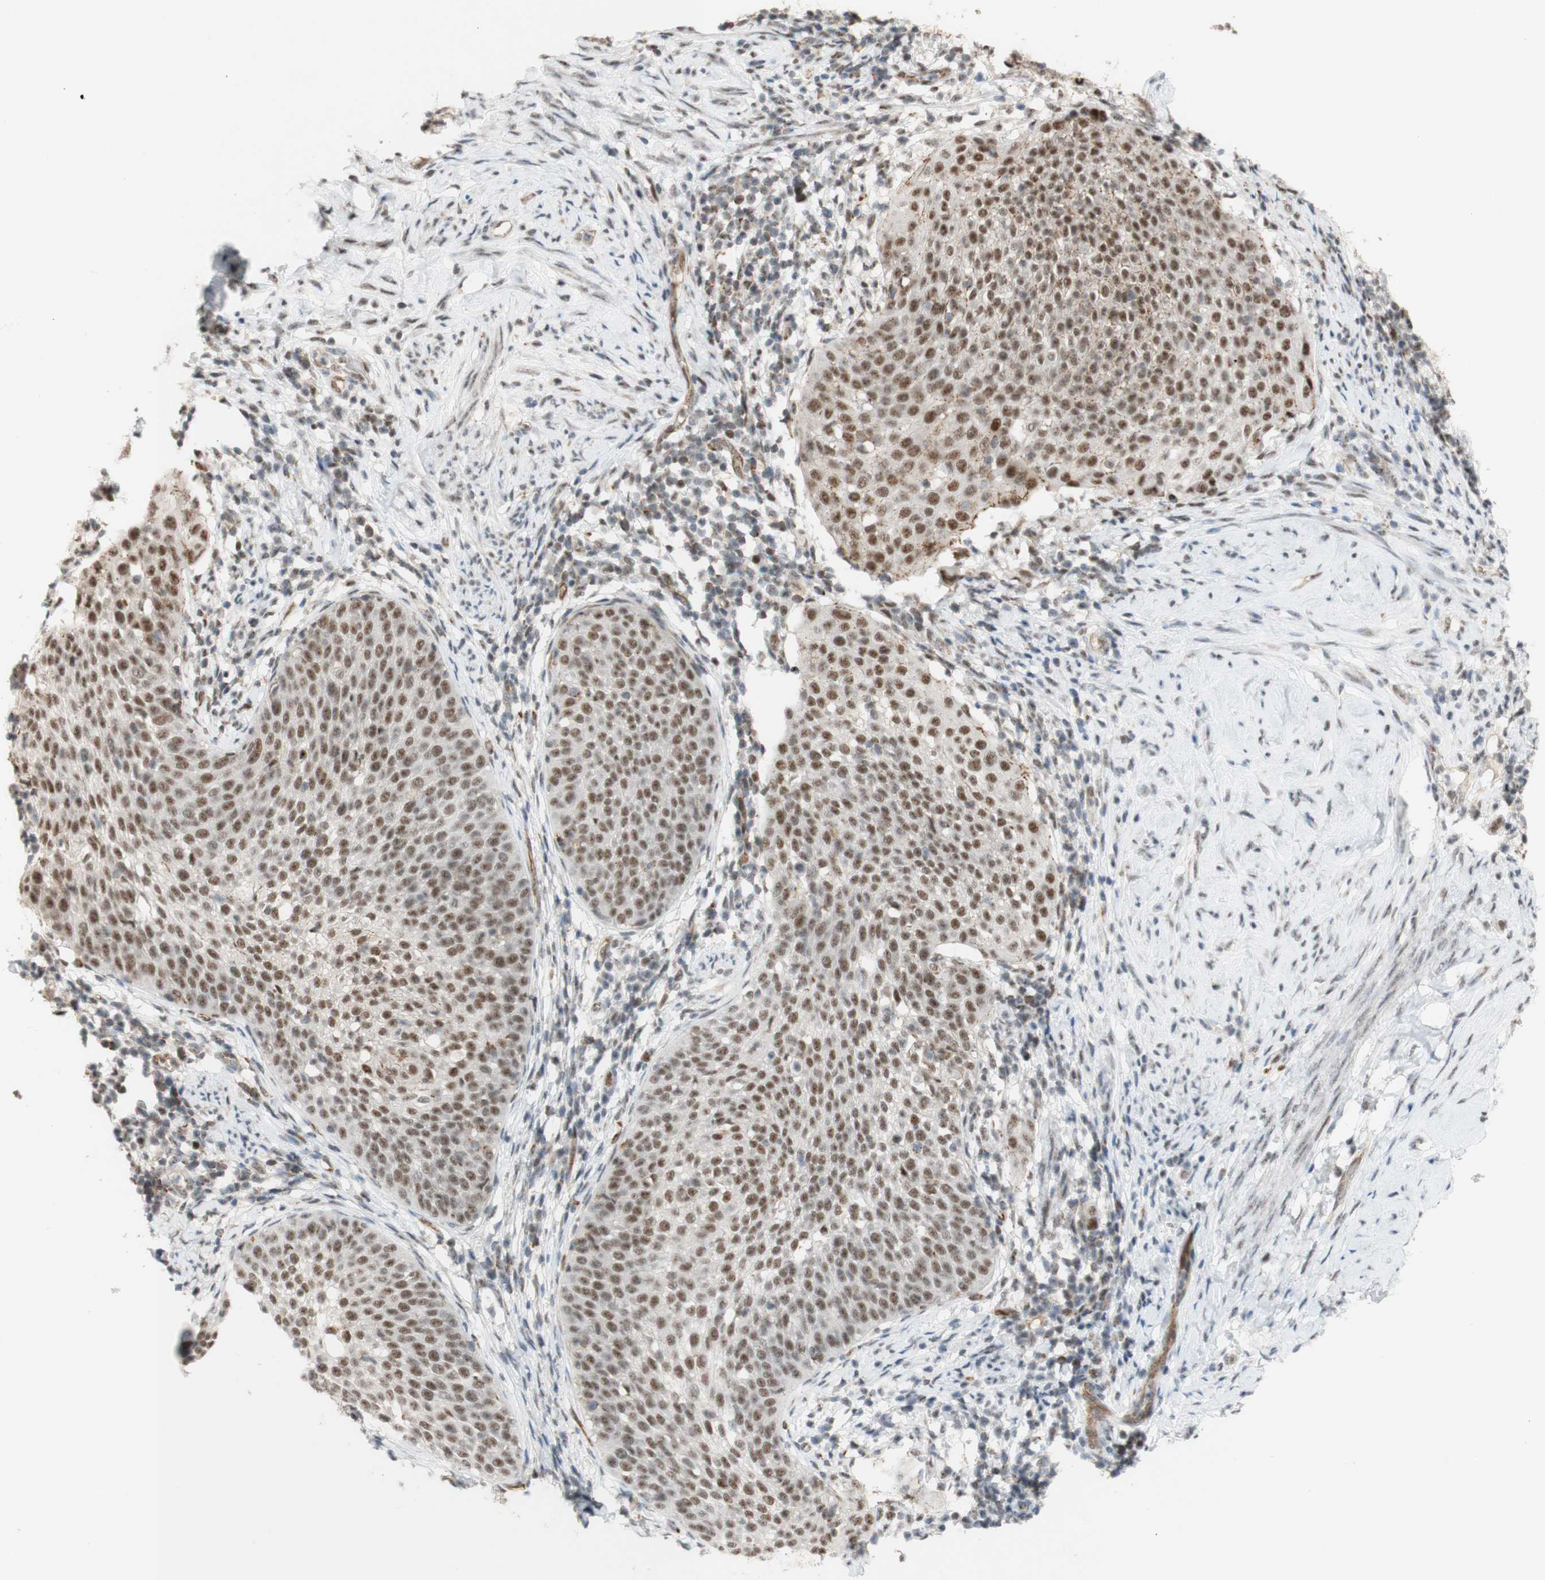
{"staining": {"intensity": "moderate", "quantity": ">75%", "location": "cytoplasmic/membranous,nuclear"}, "tissue": "cervical cancer", "cell_type": "Tumor cells", "image_type": "cancer", "snomed": [{"axis": "morphology", "description": "Squamous cell carcinoma, NOS"}, {"axis": "topography", "description": "Cervix"}], "caption": "Tumor cells demonstrate moderate cytoplasmic/membranous and nuclear staining in approximately >75% of cells in squamous cell carcinoma (cervical).", "gene": "SAP18", "patient": {"sex": "female", "age": 51}}